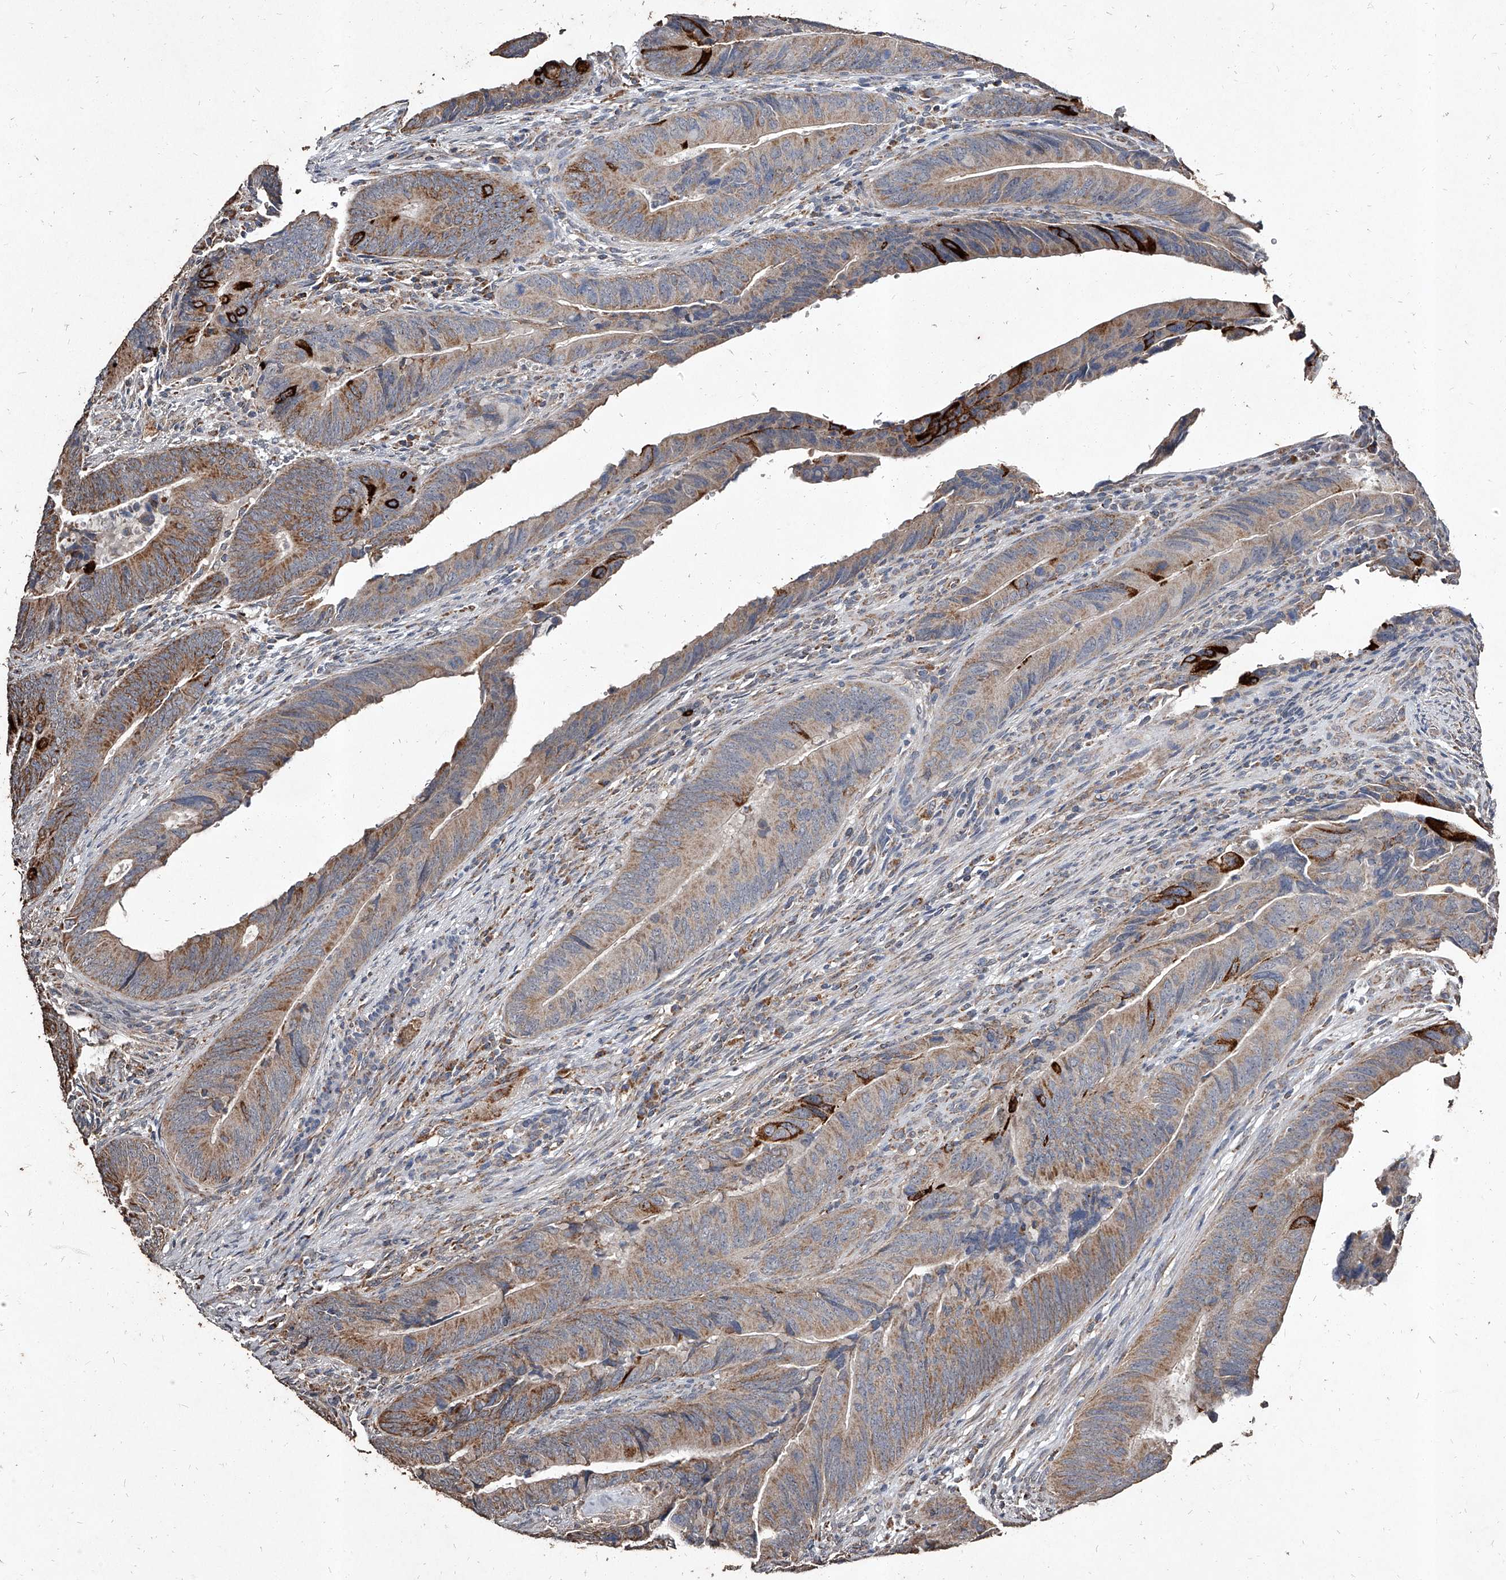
{"staining": {"intensity": "moderate", "quantity": ">75%", "location": "cytoplasmic/membranous"}, "tissue": "colorectal cancer", "cell_type": "Tumor cells", "image_type": "cancer", "snomed": [{"axis": "morphology", "description": "Normal tissue, NOS"}, {"axis": "morphology", "description": "Adenocarcinoma, NOS"}, {"axis": "topography", "description": "Colon"}], "caption": "Immunohistochemical staining of human colorectal cancer exhibits moderate cytoplasmic/membranous protein expression in about >75% of tumor cells. The staining was performed using DAB, with brown indicating positive protein expression. Nuclei are stained blue with hematoxylin.", "gene": "GPR183", "patient": {"sex": "male", "age": 56}}